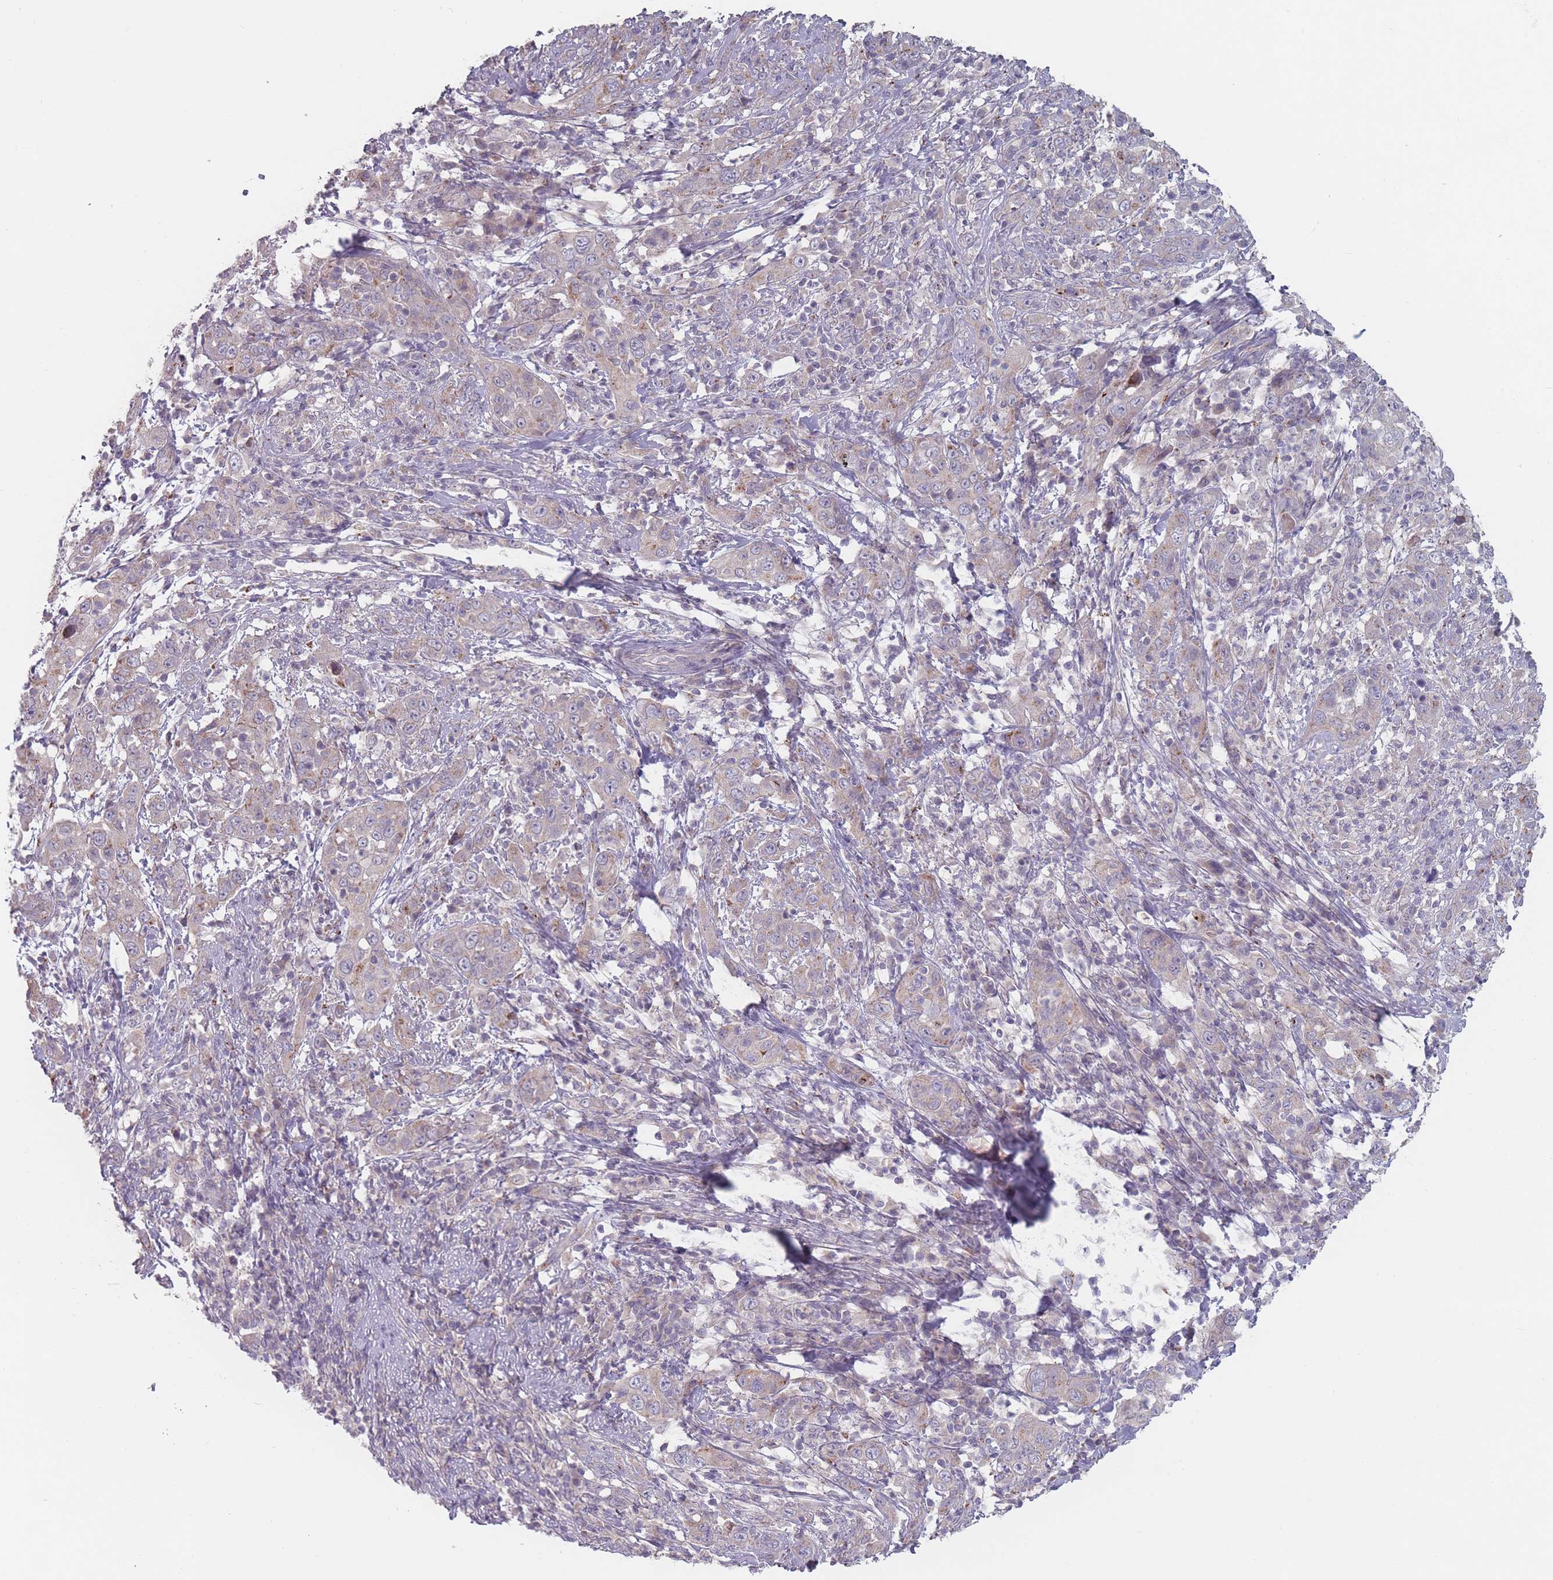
{"staining": {"intensity": "moderate", "quantity": "<25%", "location": "cytoplasmic/membranous"}, "tissue": "cervical cancer", "cell_type": "Tumor cells", "image_type": "cancer", "snomed": [{"axis": "morphology", "description": "Squamous cell carcinoma, NOS"}, {"axis": "topography", "description": "Cervix"}], "caption": "Immunohistochemistry (IHC) (DAB) staining of human cervical cancer (squamous cell carcinoma) exhibits moderate cytoplasmic/membranous protein staining in approximately <25% of tumor cells.", "gene": "AKAIN1", "patient": {"sex": "female", "age": 46}}